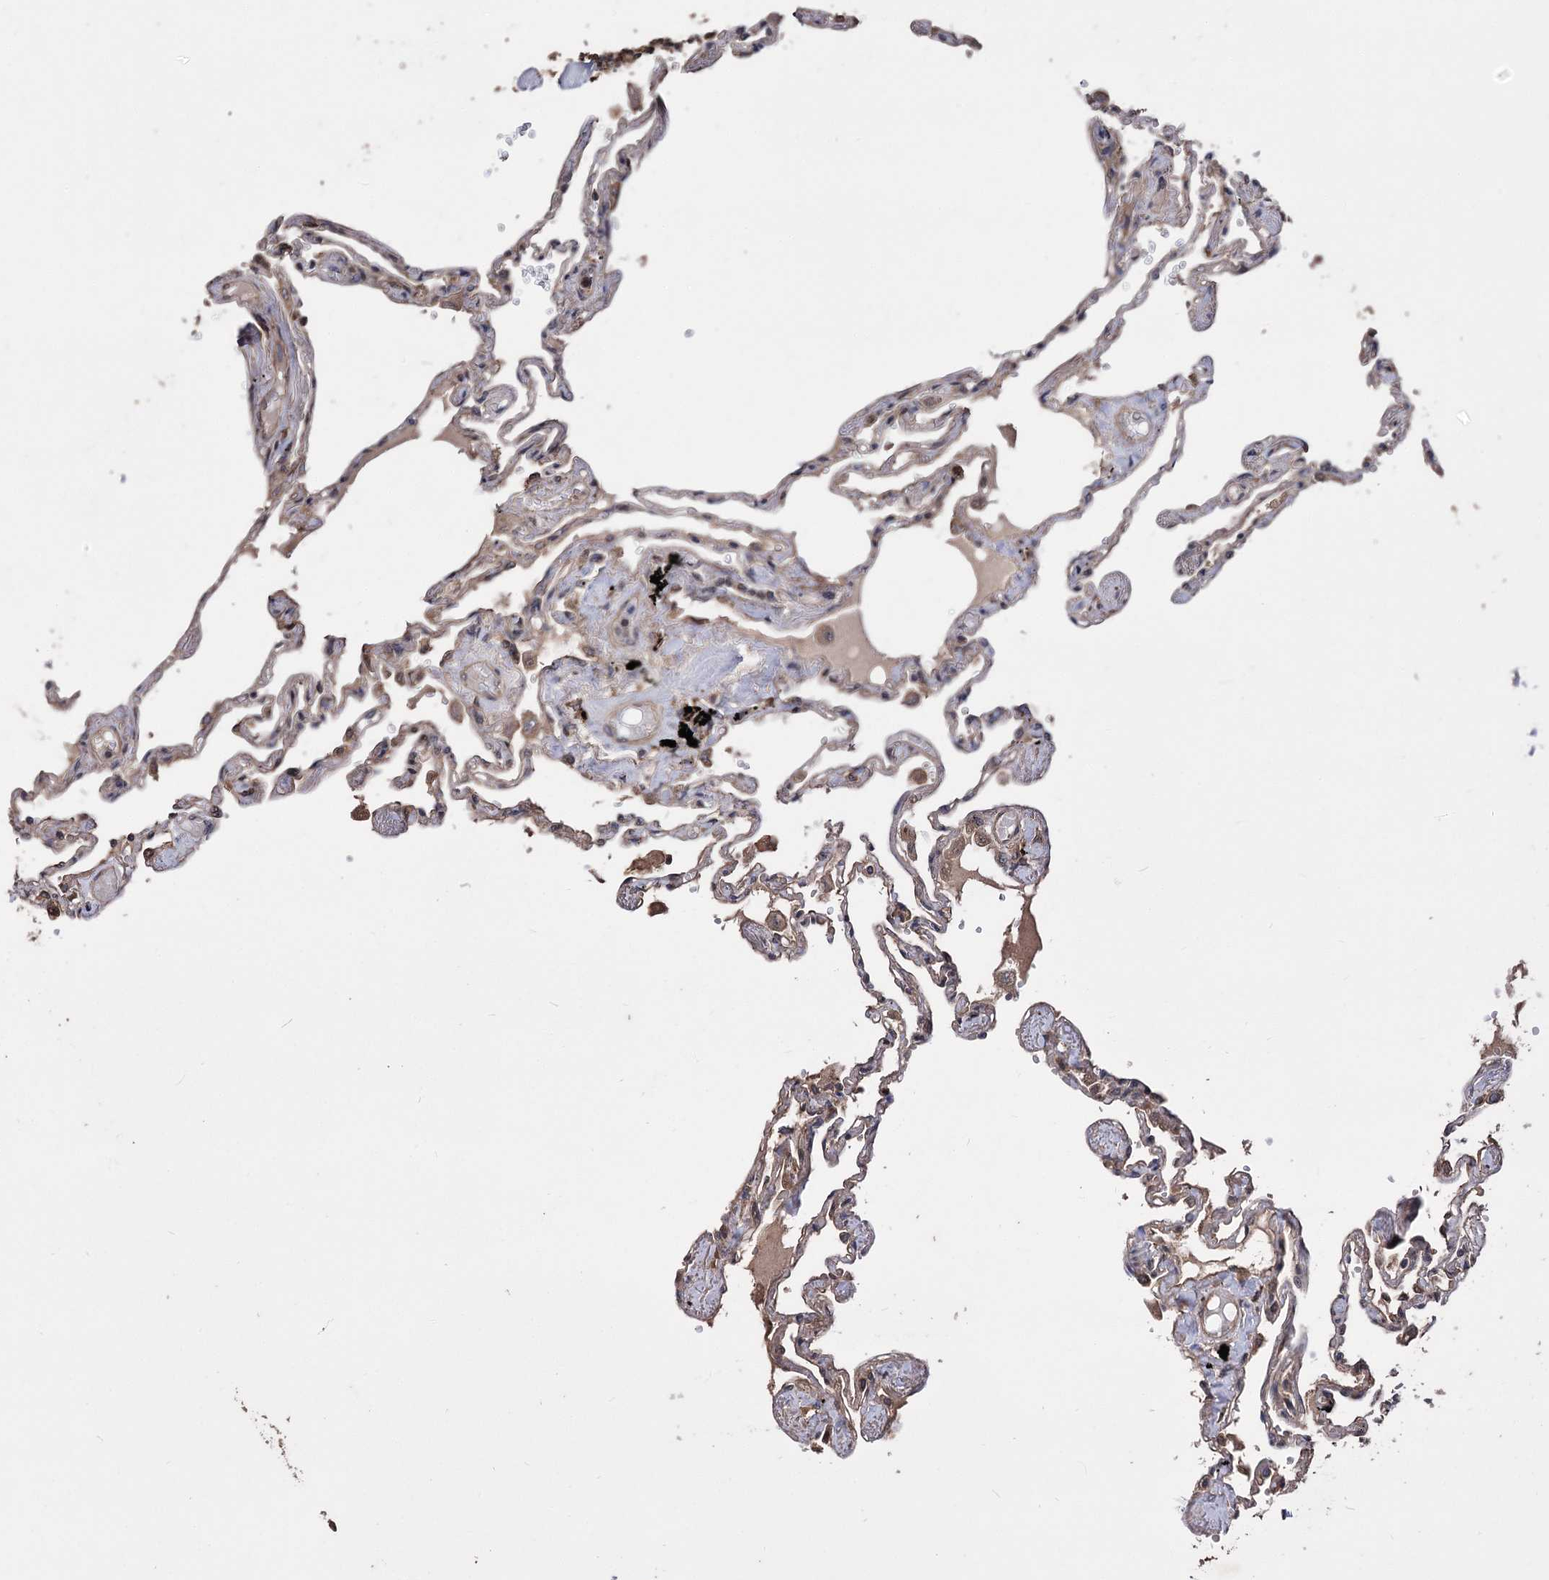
{"staining": {"intensity": "moderate", "quantity": "<25%", "location": "cytoplasmic/membranous"}, "tissue": "lung", "cell_type": "Alveolar cells", "image_type": "normal", "snomed": [{"axis": "morphology", "description": "Normal tissue, NOS"}, {"axis": "topography", "description": "Lung"}], "caption": "An IHC photomicrograph of normal tissue is shown. Protein staining in brown shows moderate cytoplasmic/membranous positivity in lung within alveolar cells. The staining was performed using DAB, with brown indicating positive protein expression. Nuclei are stained blue with hematoxylin.", "gene": "RASSF3", "patient": {"sex": "female", "age": 67}}